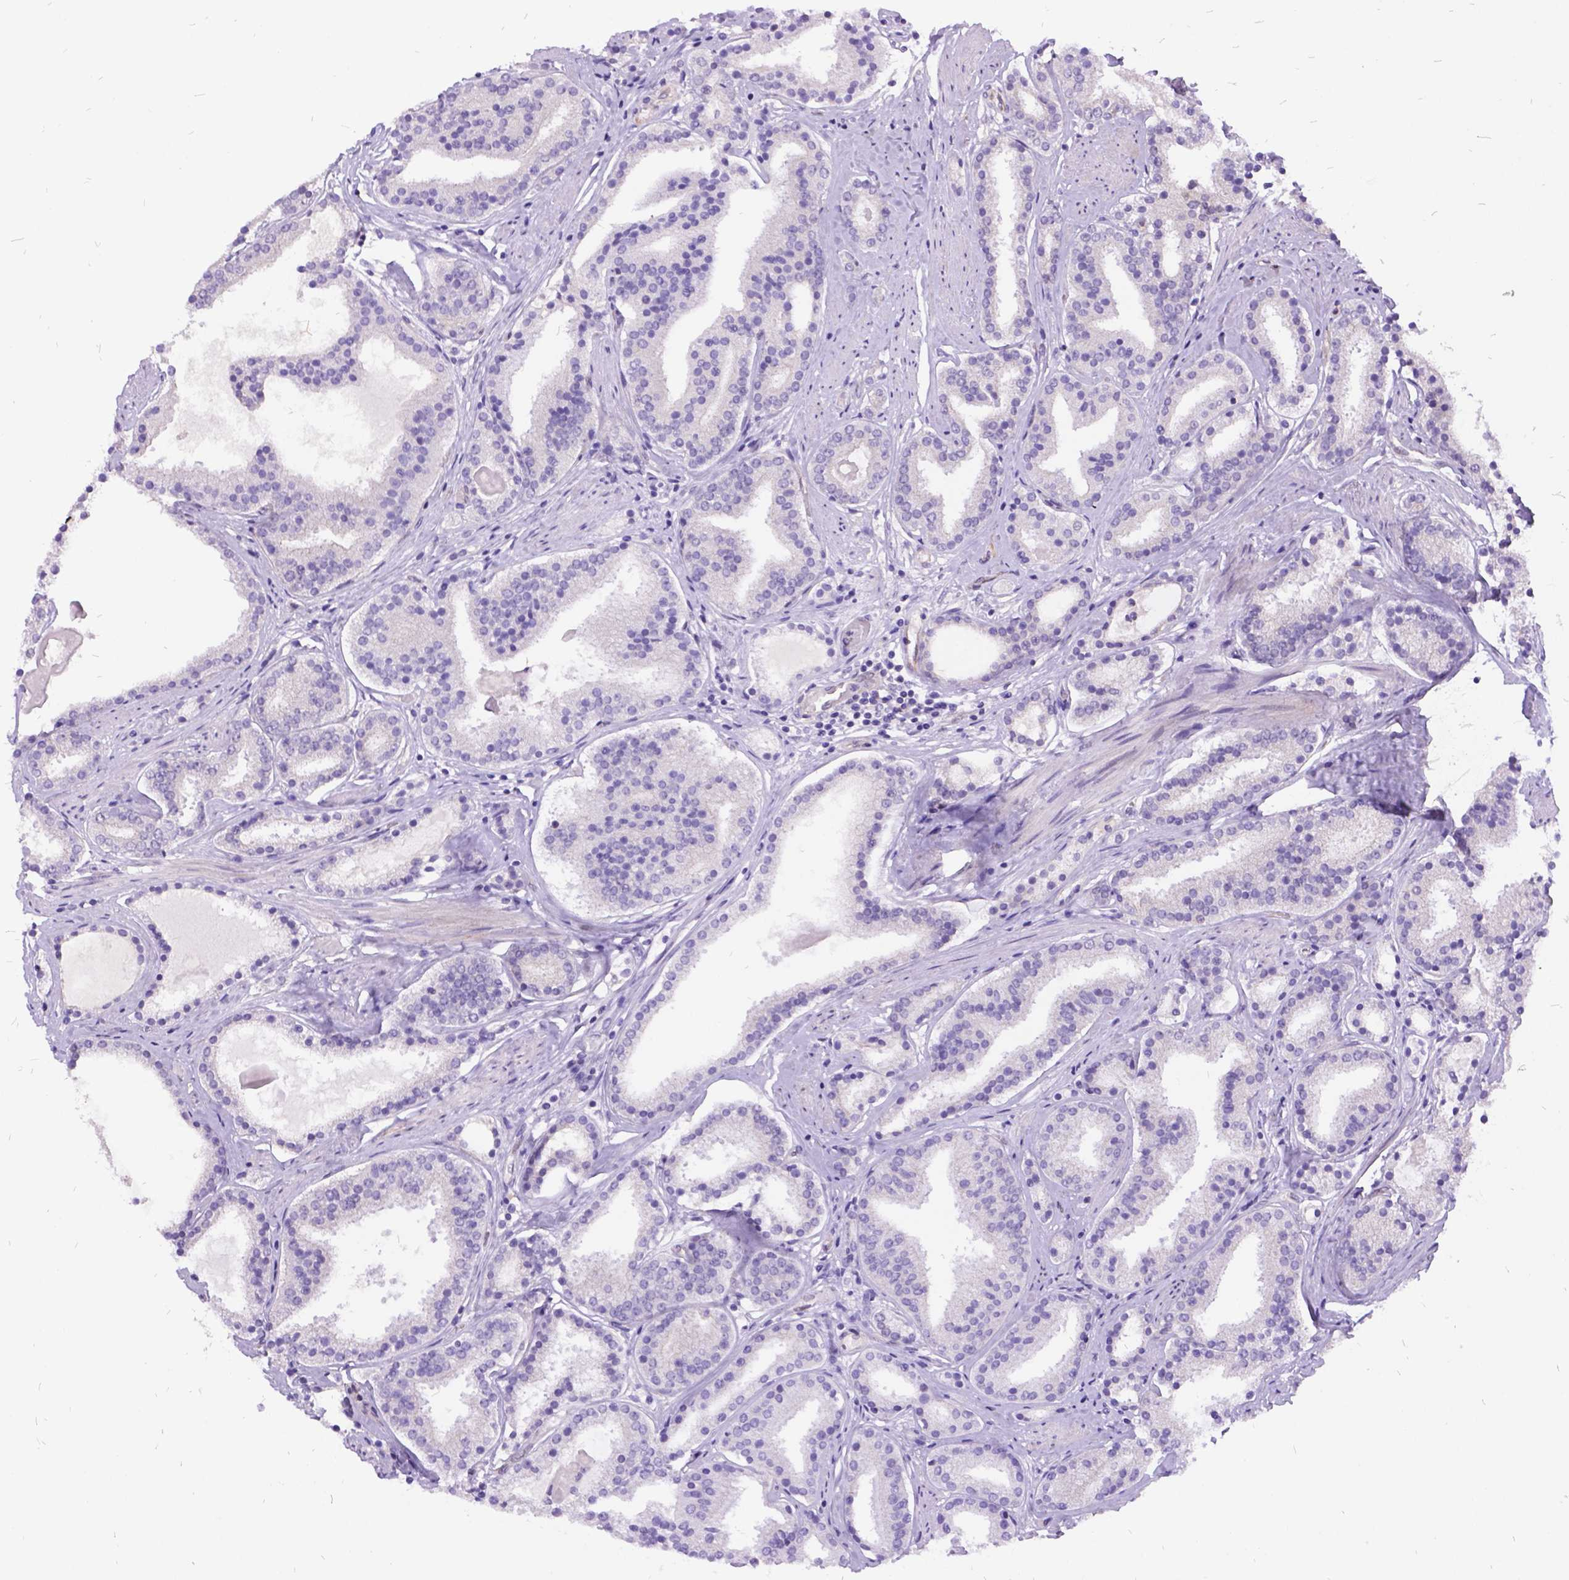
{"staining": {"intensity": "negative", "quantity": "none", "location": "none"}, "tissue": "prostate cancer", "cell_type": "Tumor cells", "image_type": "cancer", "snomed": [{"axis": "morphology", "description": "Adenocarcinoma, High grade"}, {"axis": "topography", "description": "Prostate"}], "caption": "IHC of prostate cancer (adenocarcinoma (high-grade)) reveals no expression in tumor cells.", "gene": "GRB7", "patient": {"sex": "male", "age": 63}}